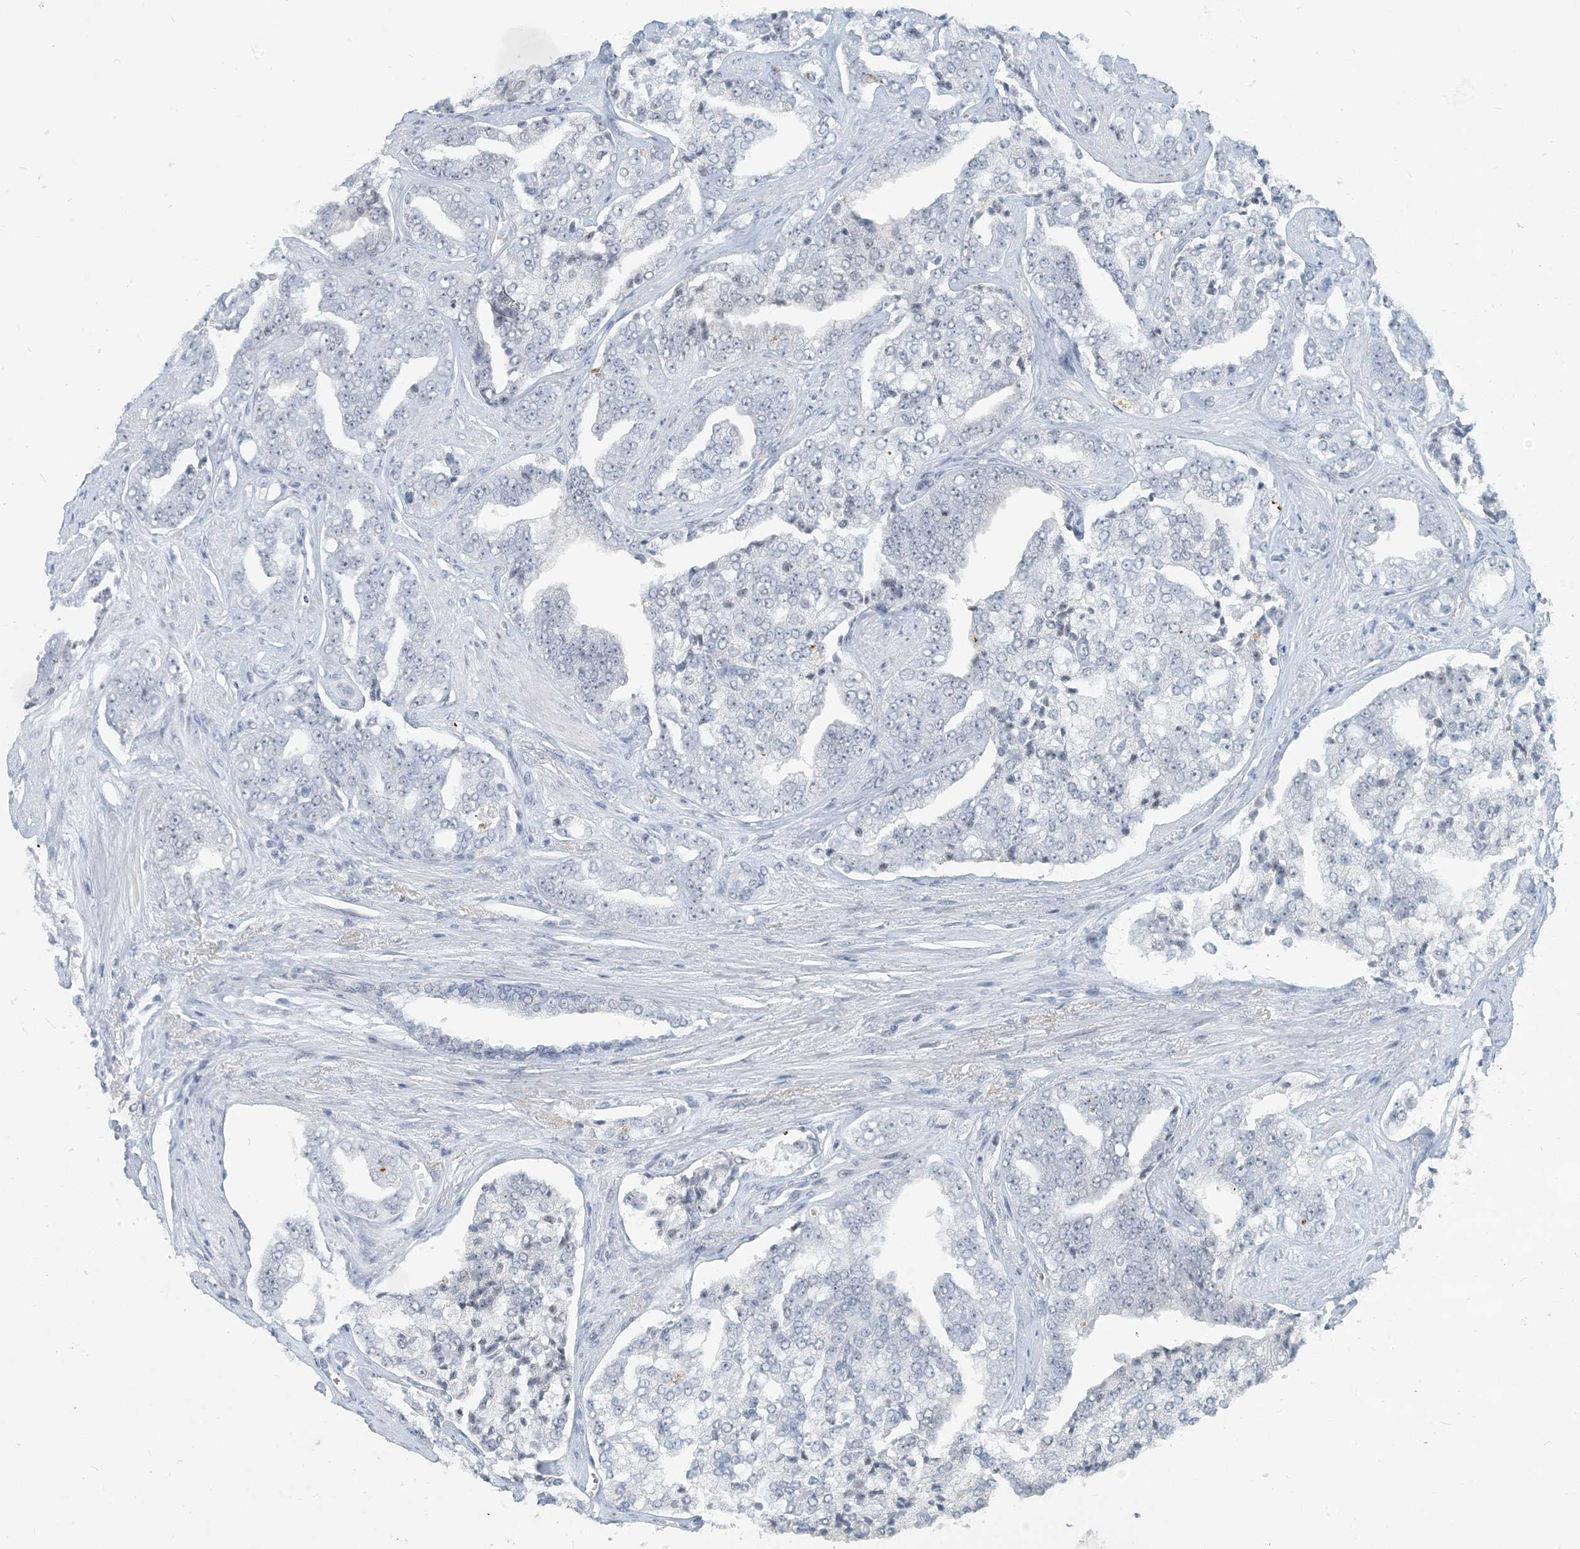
{"staining": {"intensity": "negative", "quantity": "none", "location": "none"}, "tissue": "prostate cancer", "cell_type": "Tumor cells", "image_type": "cancer", "snomed": [{"axis": "morphology", "description": "Adenocarcinoma, High grade"}, {"axis": "topography", "description": "Prostate"}], "caption": "This is an immunohistochemistry (IHC) photomicrograph of human prostate adenocarcinoma (high-grade). There is no expression in tumor cells.", "gene": "SCML1", "patient": {"sex": "male", "age": 71}}